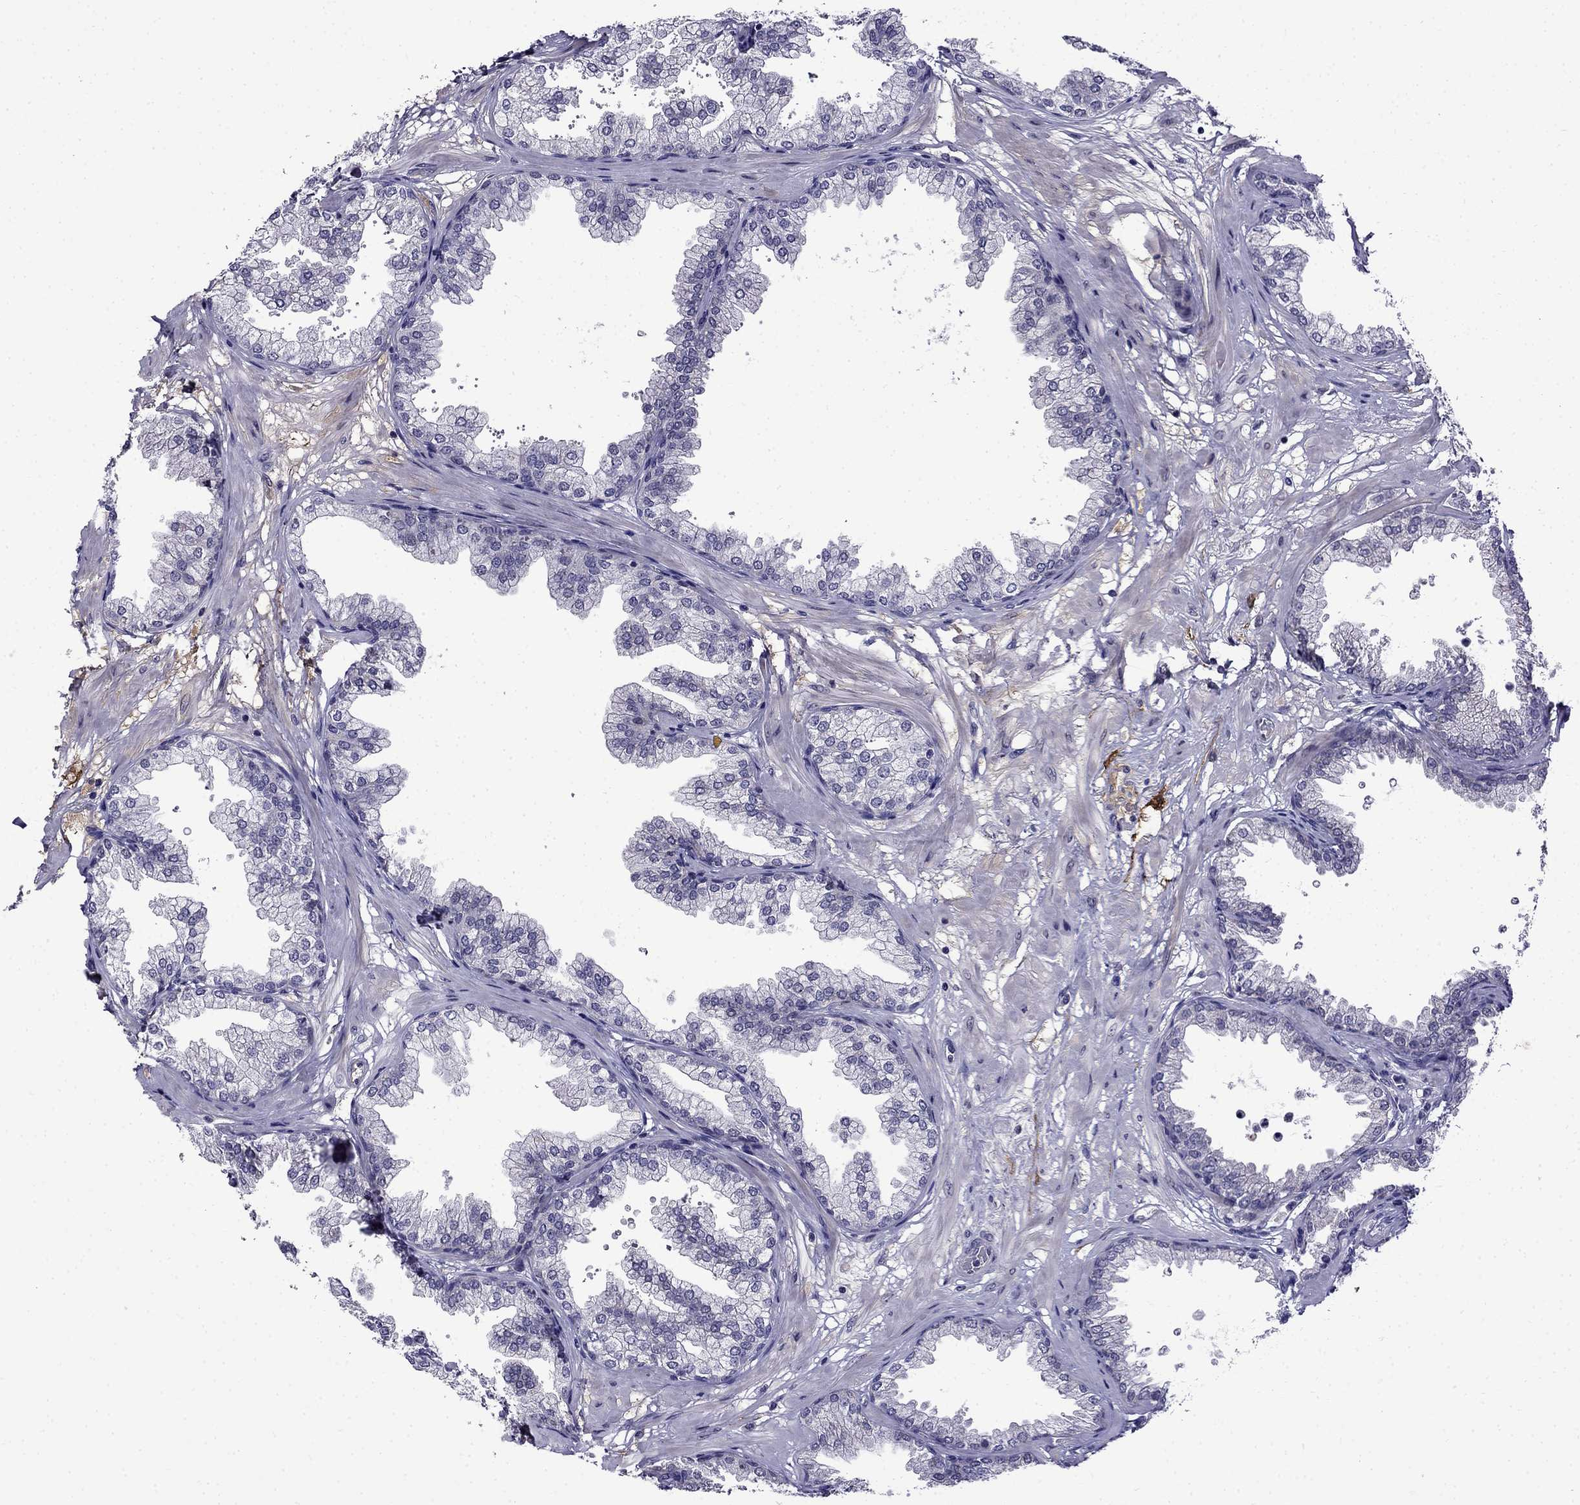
{"staining": {"intensity": "moderate", "quantity": "<25%", "location": "cytoplasmic/membranous"}, "tissue": "prostate", "cell_type": "Glandular cells", "image_type": "normal", "snomed": [{"axis": "morphology", "description": "Normal tissue, NOS"}, {"axis": "topography", "description": "Prostate"}], "caption": "Protein analysis of normal prostate exhibits moderate cytoplasmic/membranous positivity in approximately <25% of glandular cells. (DAB = brown stain, brightfield microscopy at high magnification).", "gene": "PI16", "patient": {"sex": "male", "age": 37}}